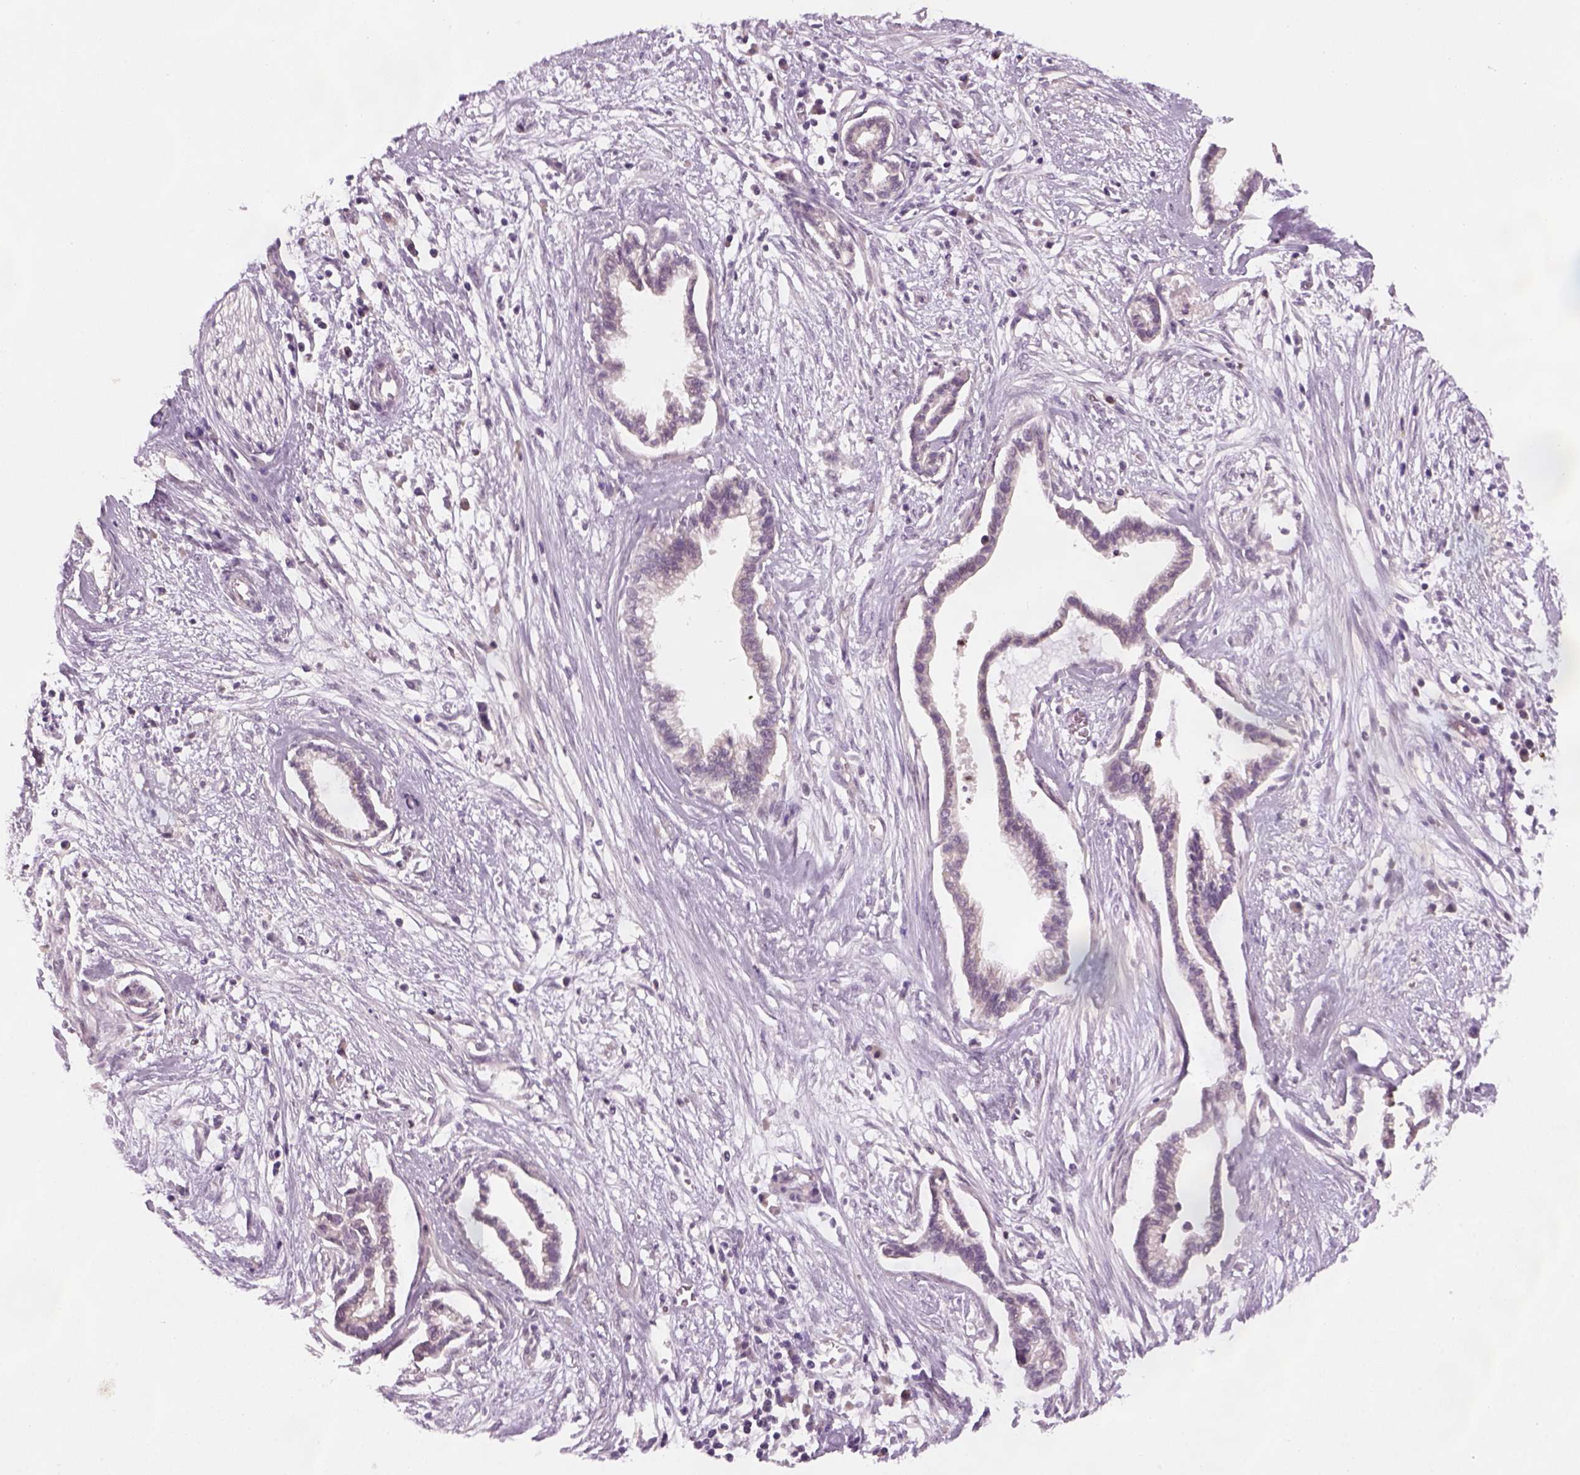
{"staining": {"intensity": "negative", "quantity": "none", "location": "none"}, "tissue": "cervical cancer", "cell_type": "Tumor cells", "image_type": "cancer", "snomed": [{"axis": "morphology", "description": "Adenocarcinoma, NOS"}, {"axis": "topography", "description": "Cervix"}], "caption": "Tumor cells show no significant protein staining in cervical adenocarcinoma.", "gene": "GDNF", "patient": {"sex": "female", "age": 62}}